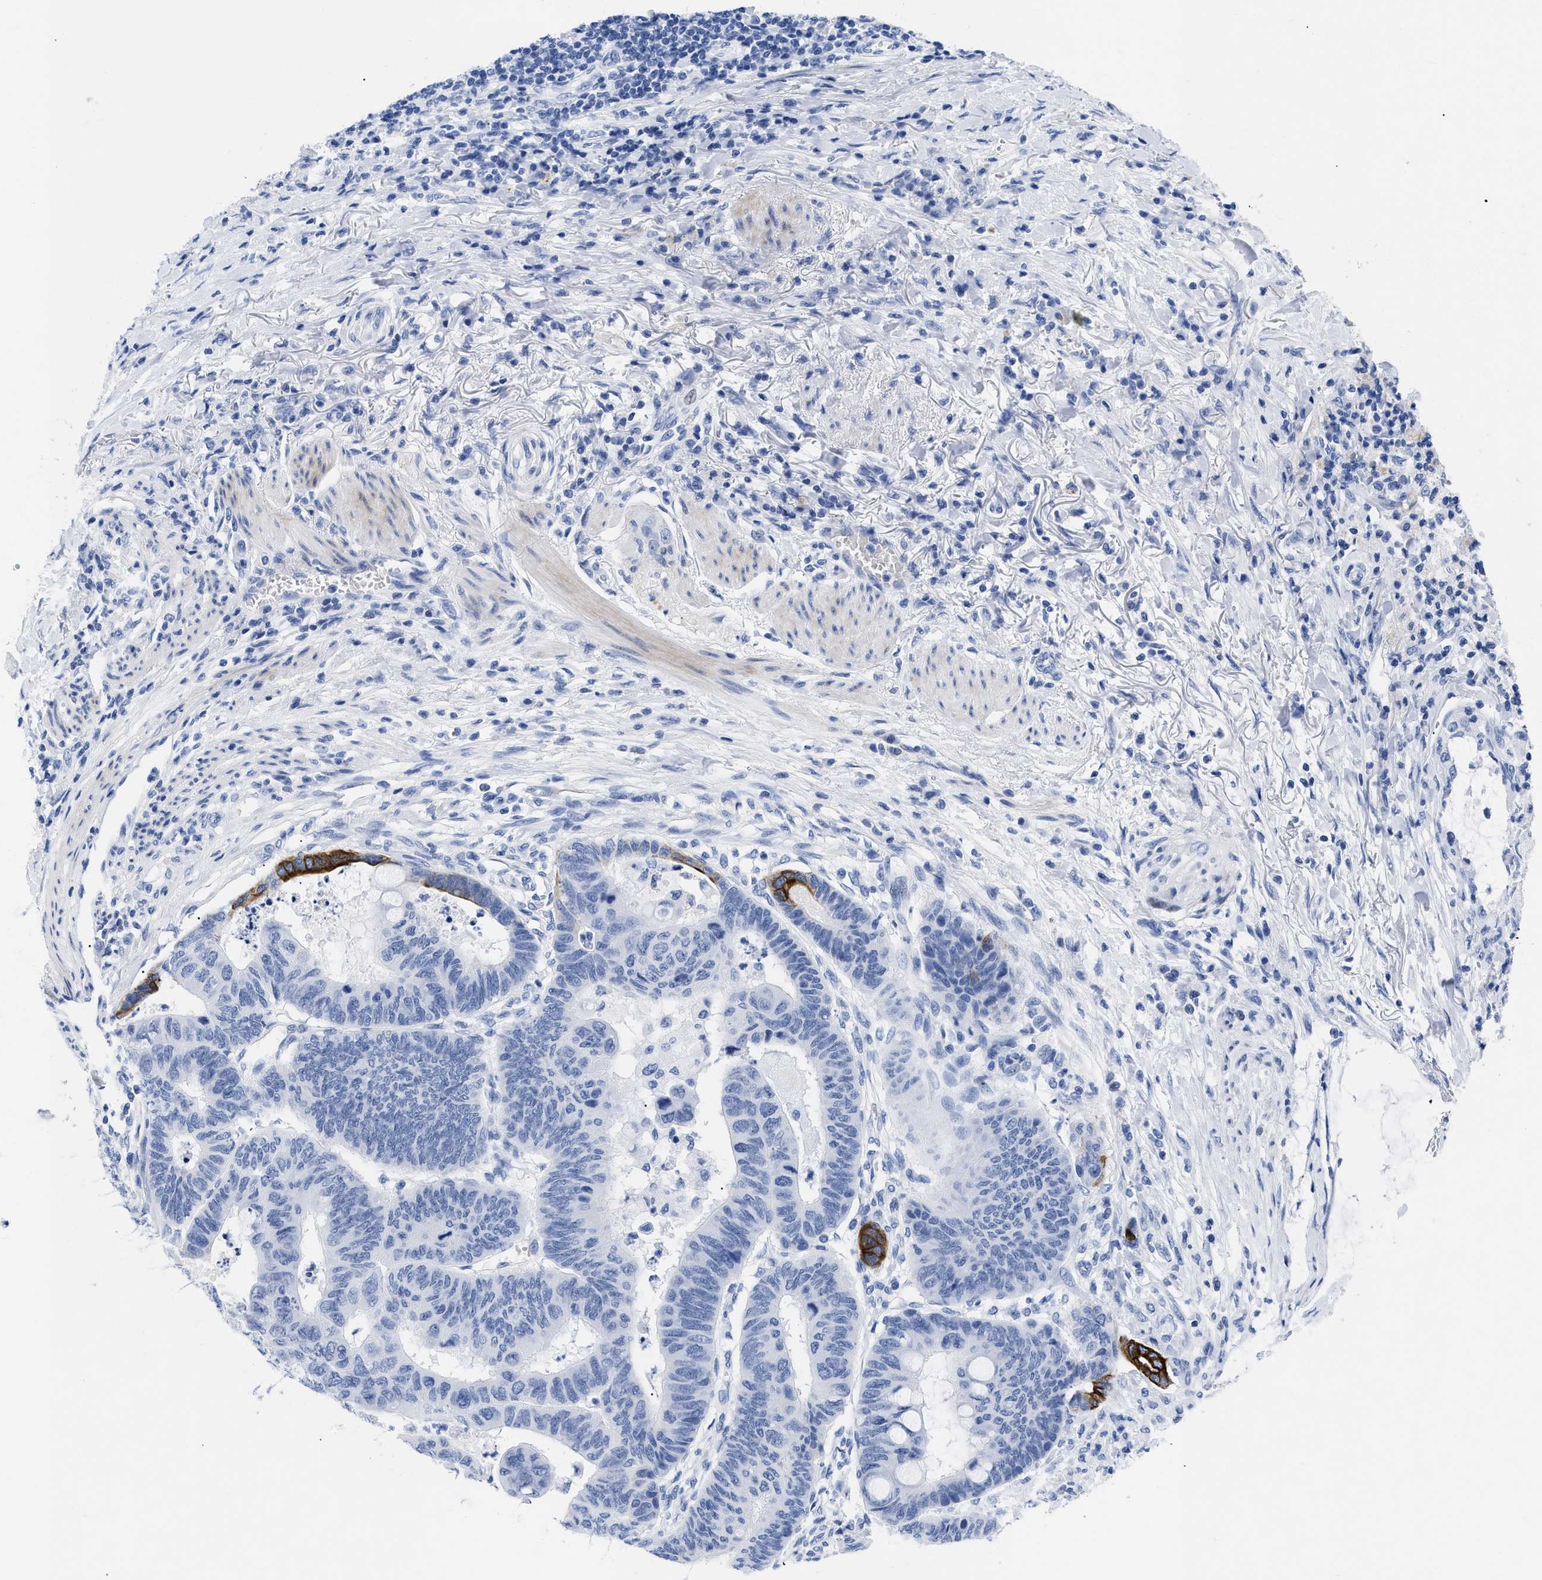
{"staining": {"intensity": "strong", "quantity": "<25%", "location": "cytoplasmic/membranous"}, "tissue": "colorectal cancer", "cell_type": "Tumor cells", "image_type": "cancer", "snomed": [{"axis": "morphology", "description": "Normal tissue, NOS"}, {"axis": "morphology", "description": "Adenocarcinoma, NOS"}, {"axis": "topography", "description": "Rectum"}, {"axis": "topography", "description": "Peripheral nerve tissue"}], "caption": "A medium amount of strong cytoplasmic/membranous positivity is appreciated in about <25% of tumor cells in colorectal cancer (adenocarcinoma) tissue.", "gene": "DUSP26", "patient": {"sex": "male", "age": 92}}